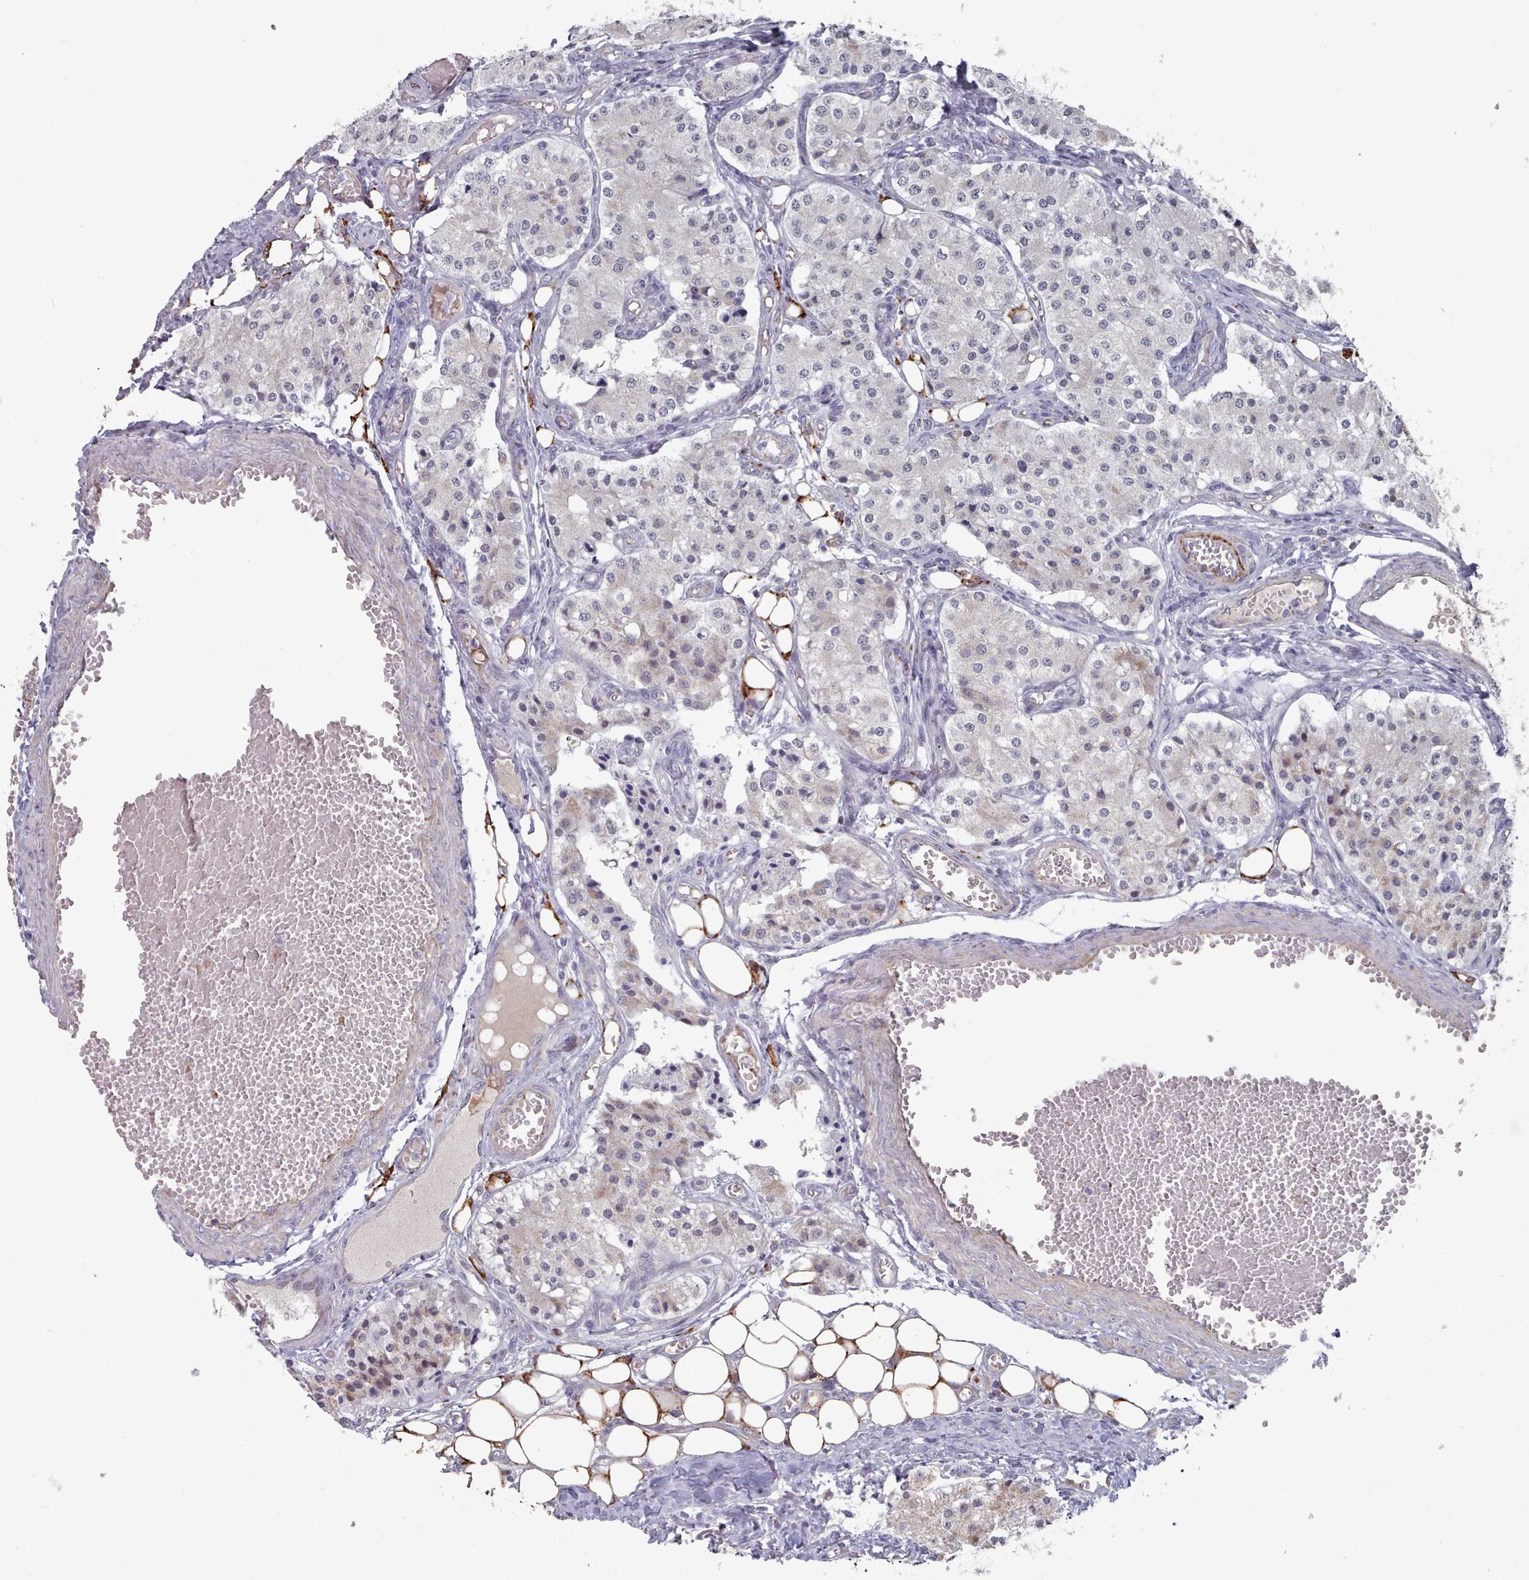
{"staining": {"intensity": "negative", "quantity": "none", "location": "none"}, "tissue": "carcinoid", "cell_type": "Tumor cells", "image_type": "cancer", "snomed": [{"axis": "morphology", "description": "Carcinoid, malignant, NOS"}, {"axis": "topography", "description": "Colon"}], "caption": "Tumor cells are negative for brown protein staining in carcinoid.", "gene": "TRARG1", "patient": {"sex": "female", "age": 52}}